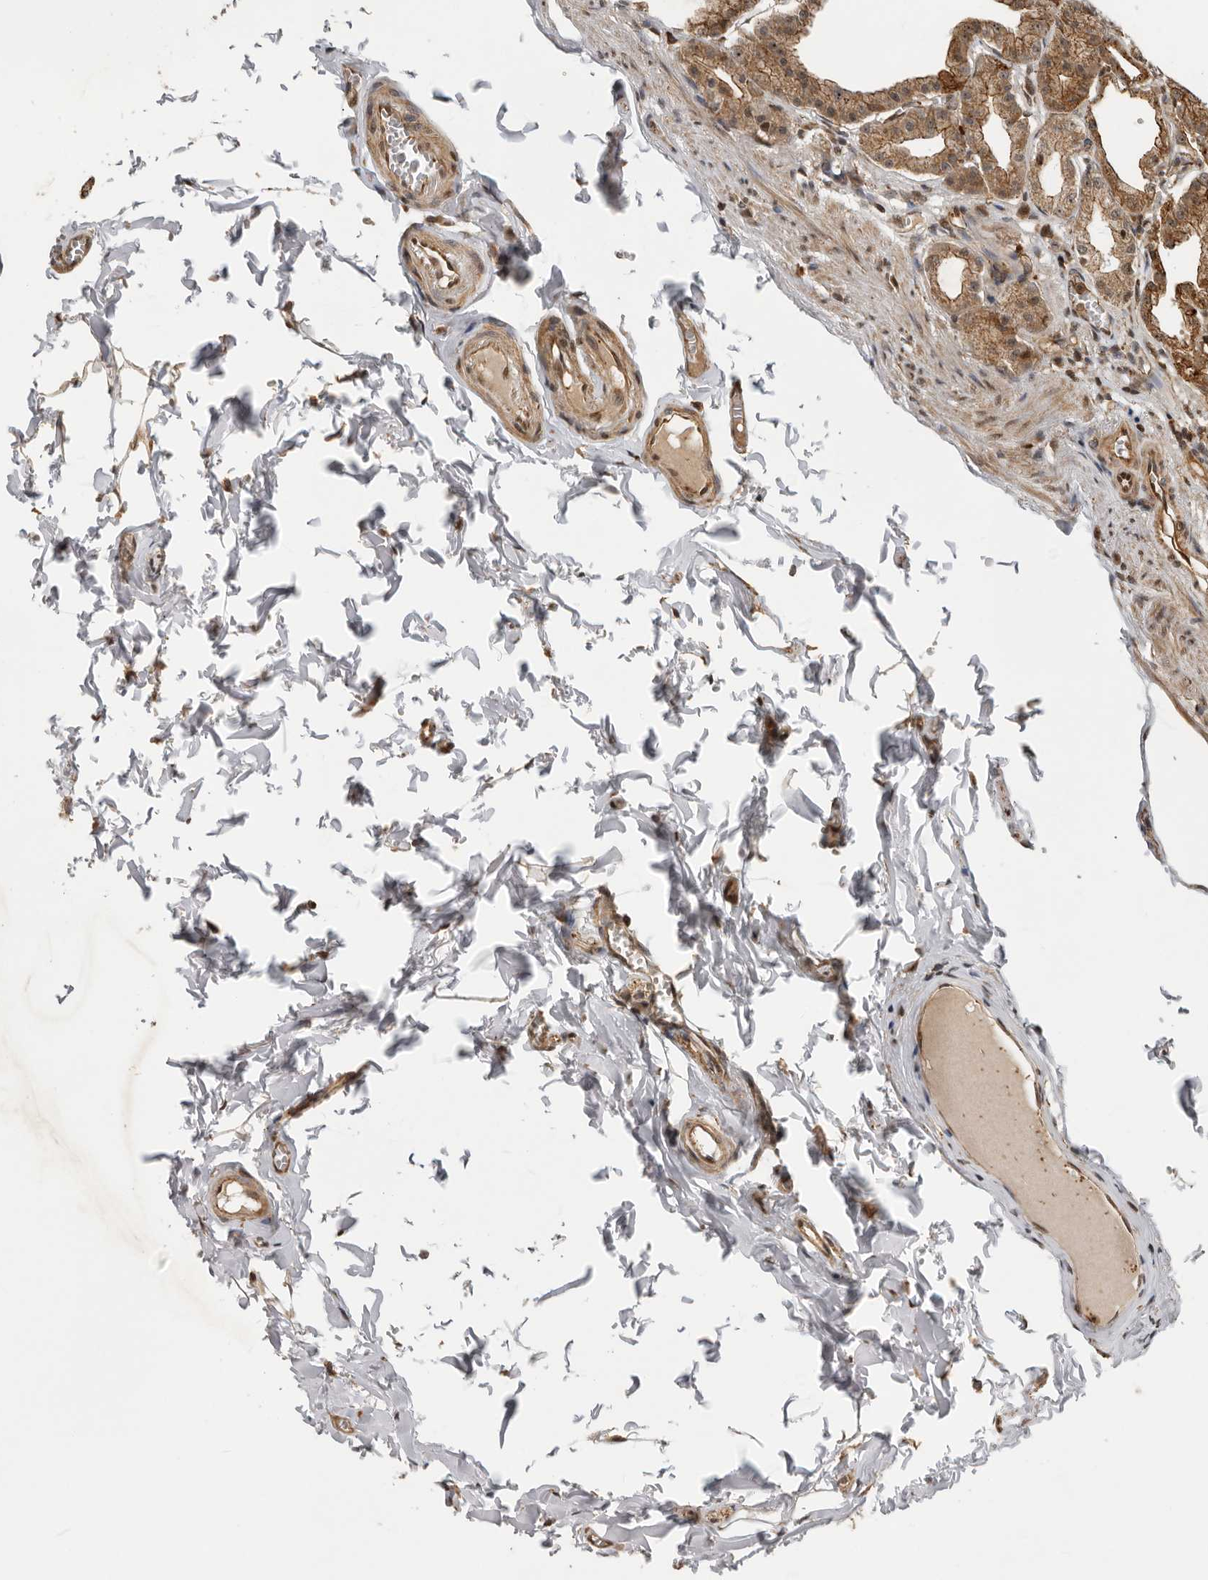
{"staining": {"intensity": "strong", "quantity": ">75%", "location": "cytoplasmic/membranous"}, "tissue": "stomach", "cell_type": "Glandular cells", "image_type": "normal", "snomed": [{"axis": "morphology", "description": "Normal tissue, NOS"}, {"axis": "topography", "description": "Stomach, lower"}], "caption": "Stomach stained for a protein shows strong cytoplasmic/membranous positivity in glandular cells.", "gene": "RNF157", "patient": {"sex": "male", "age": 71}}